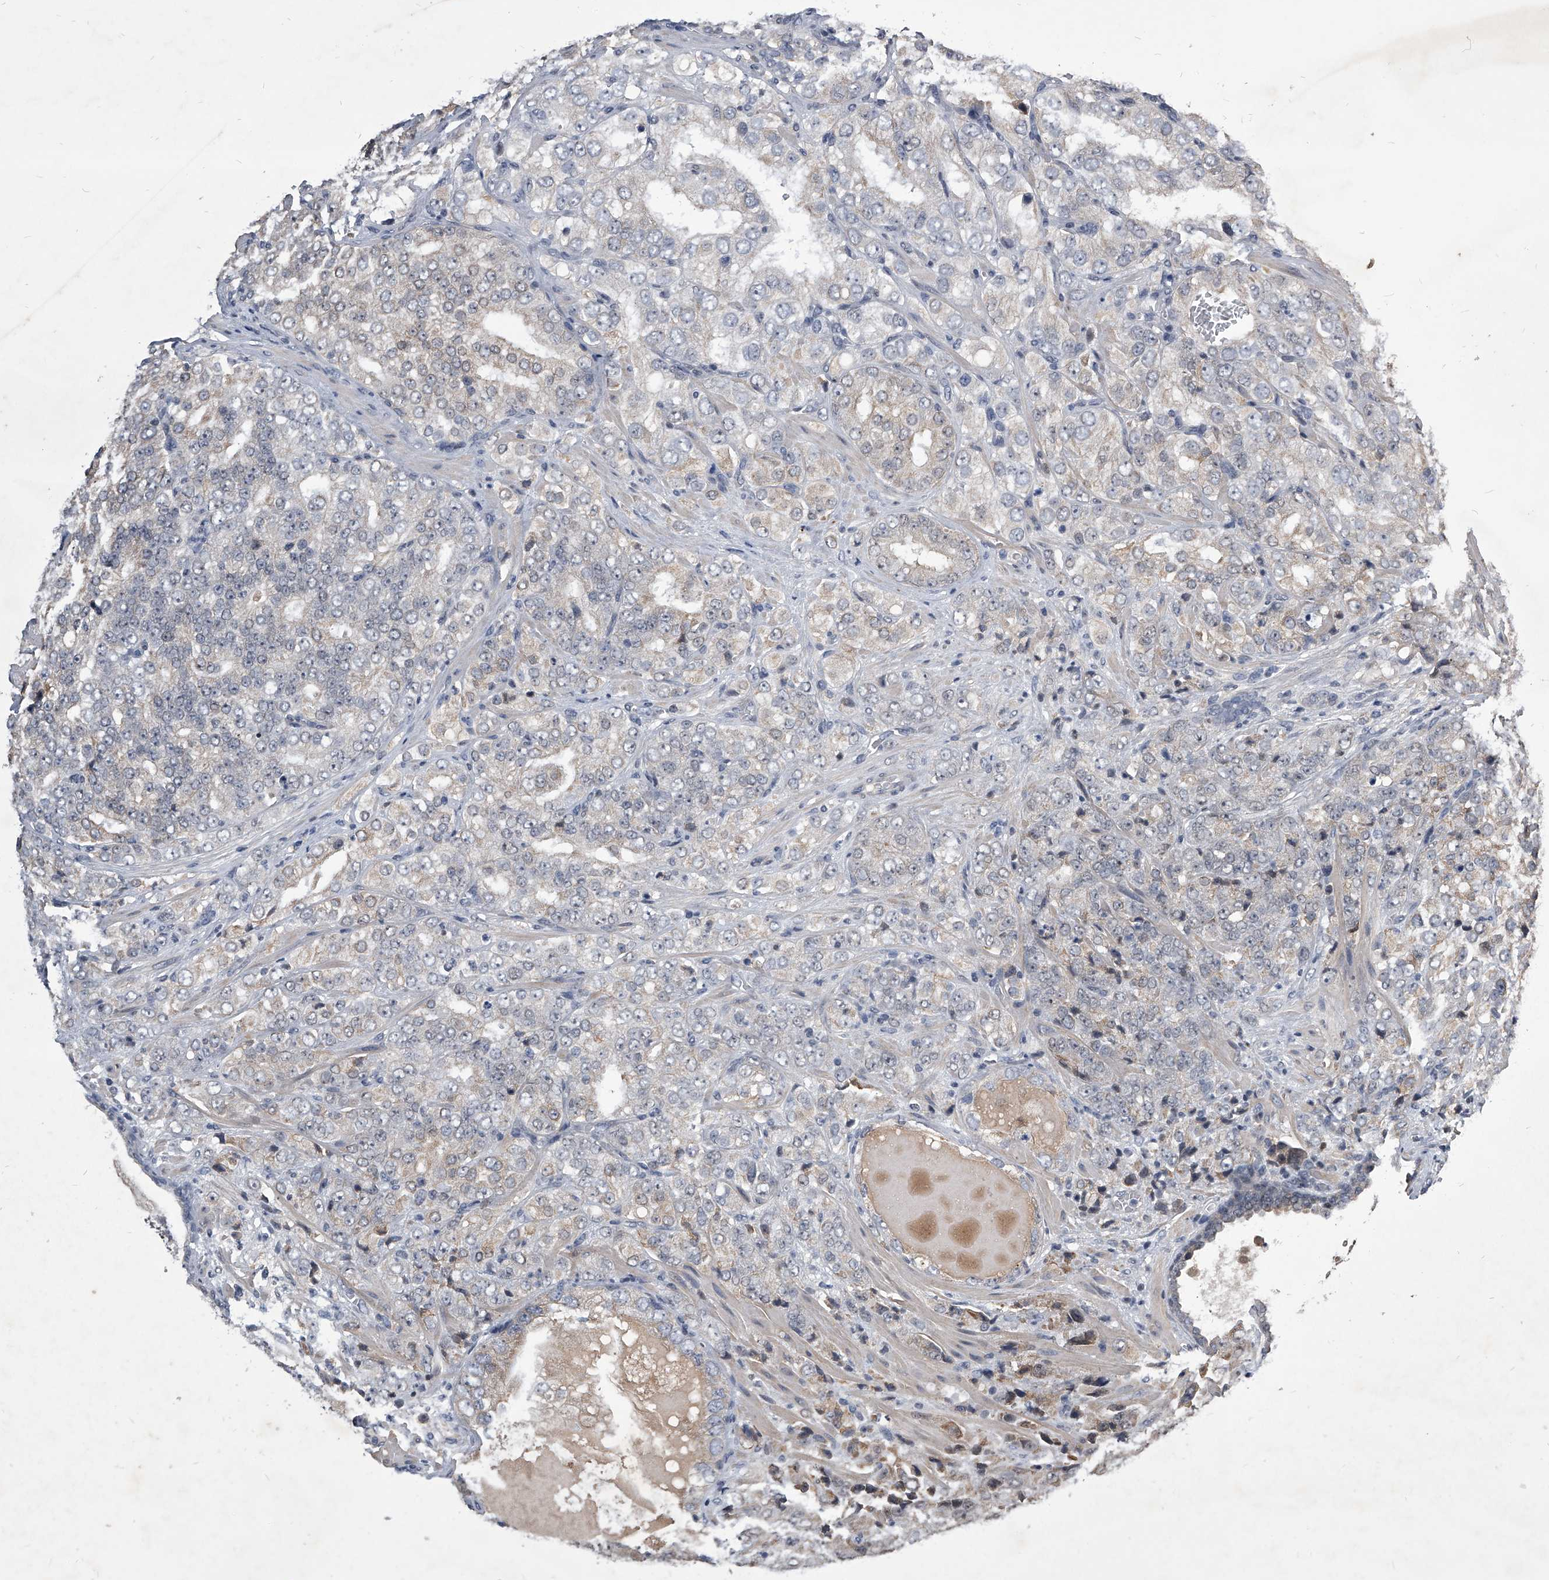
{"staining": {"intensity": "moderate", "quantity": "<25%", "location": "cytoplasmic/membranous"}, "tissue": "prostate cancer", "cell_type": "Tumor cells", "image_type": "cancer", "snomed": [{"axis": "morphology", "description": "Adenocarcinoma, High grade"}, {"axis": "topography", "description": "Prostate"}], "caption": "Prostate cancer was stained to show a protein in brown. There is low levels of moderate cytoplasmic/membranous staining in approximately <25% of tumor cells. The staining was performed using DAB, with brown indicating positive protein expression. Nuclei are stained blue with hematoxylin.", "gene": "ZNF76", "patient": {"sex": "male", "age": 58}}